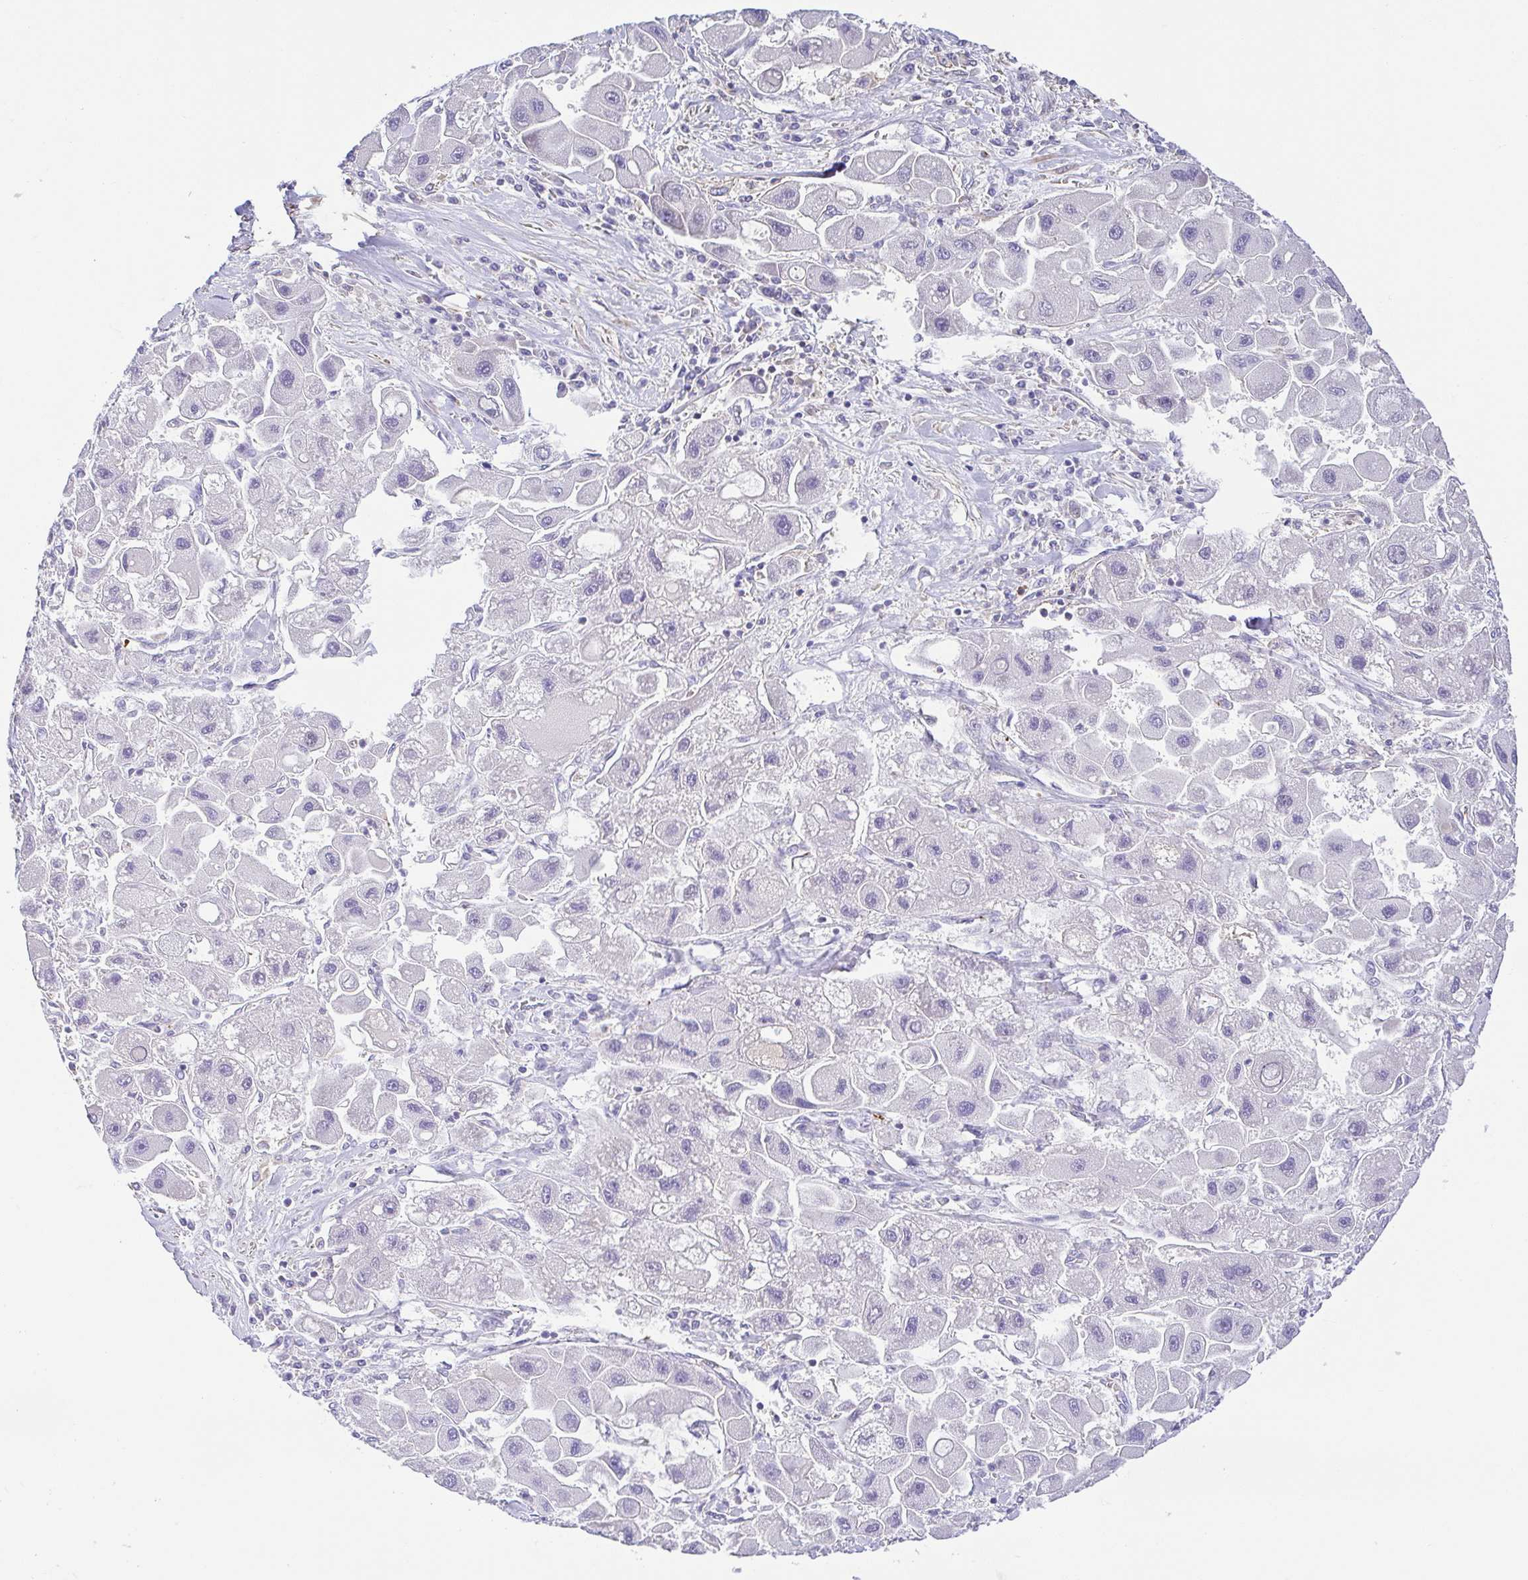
{"staining": {"intensity": "negative", "quantity": "none", "location": "none"}, "tissue": "liver cancer", "cell_type": "Tumor cells", "image_type": "cancer", "snomed": [{"axis": "morphology", "description": "Carcinoma, Hepatocellular, NOS"}, {"axis": "topography", "description": "Liver"}], "caption": "Tumor cells show no significant expression in hepatocellular carcinoma (liver). The staining was performed using DAB to visualize the protein expression in brown, while the nuclei were stained in blue with hematoxylin (Magnification: 20x).", "gene": "PRR14L", "patient": {"sex": "male", "age": 24}}